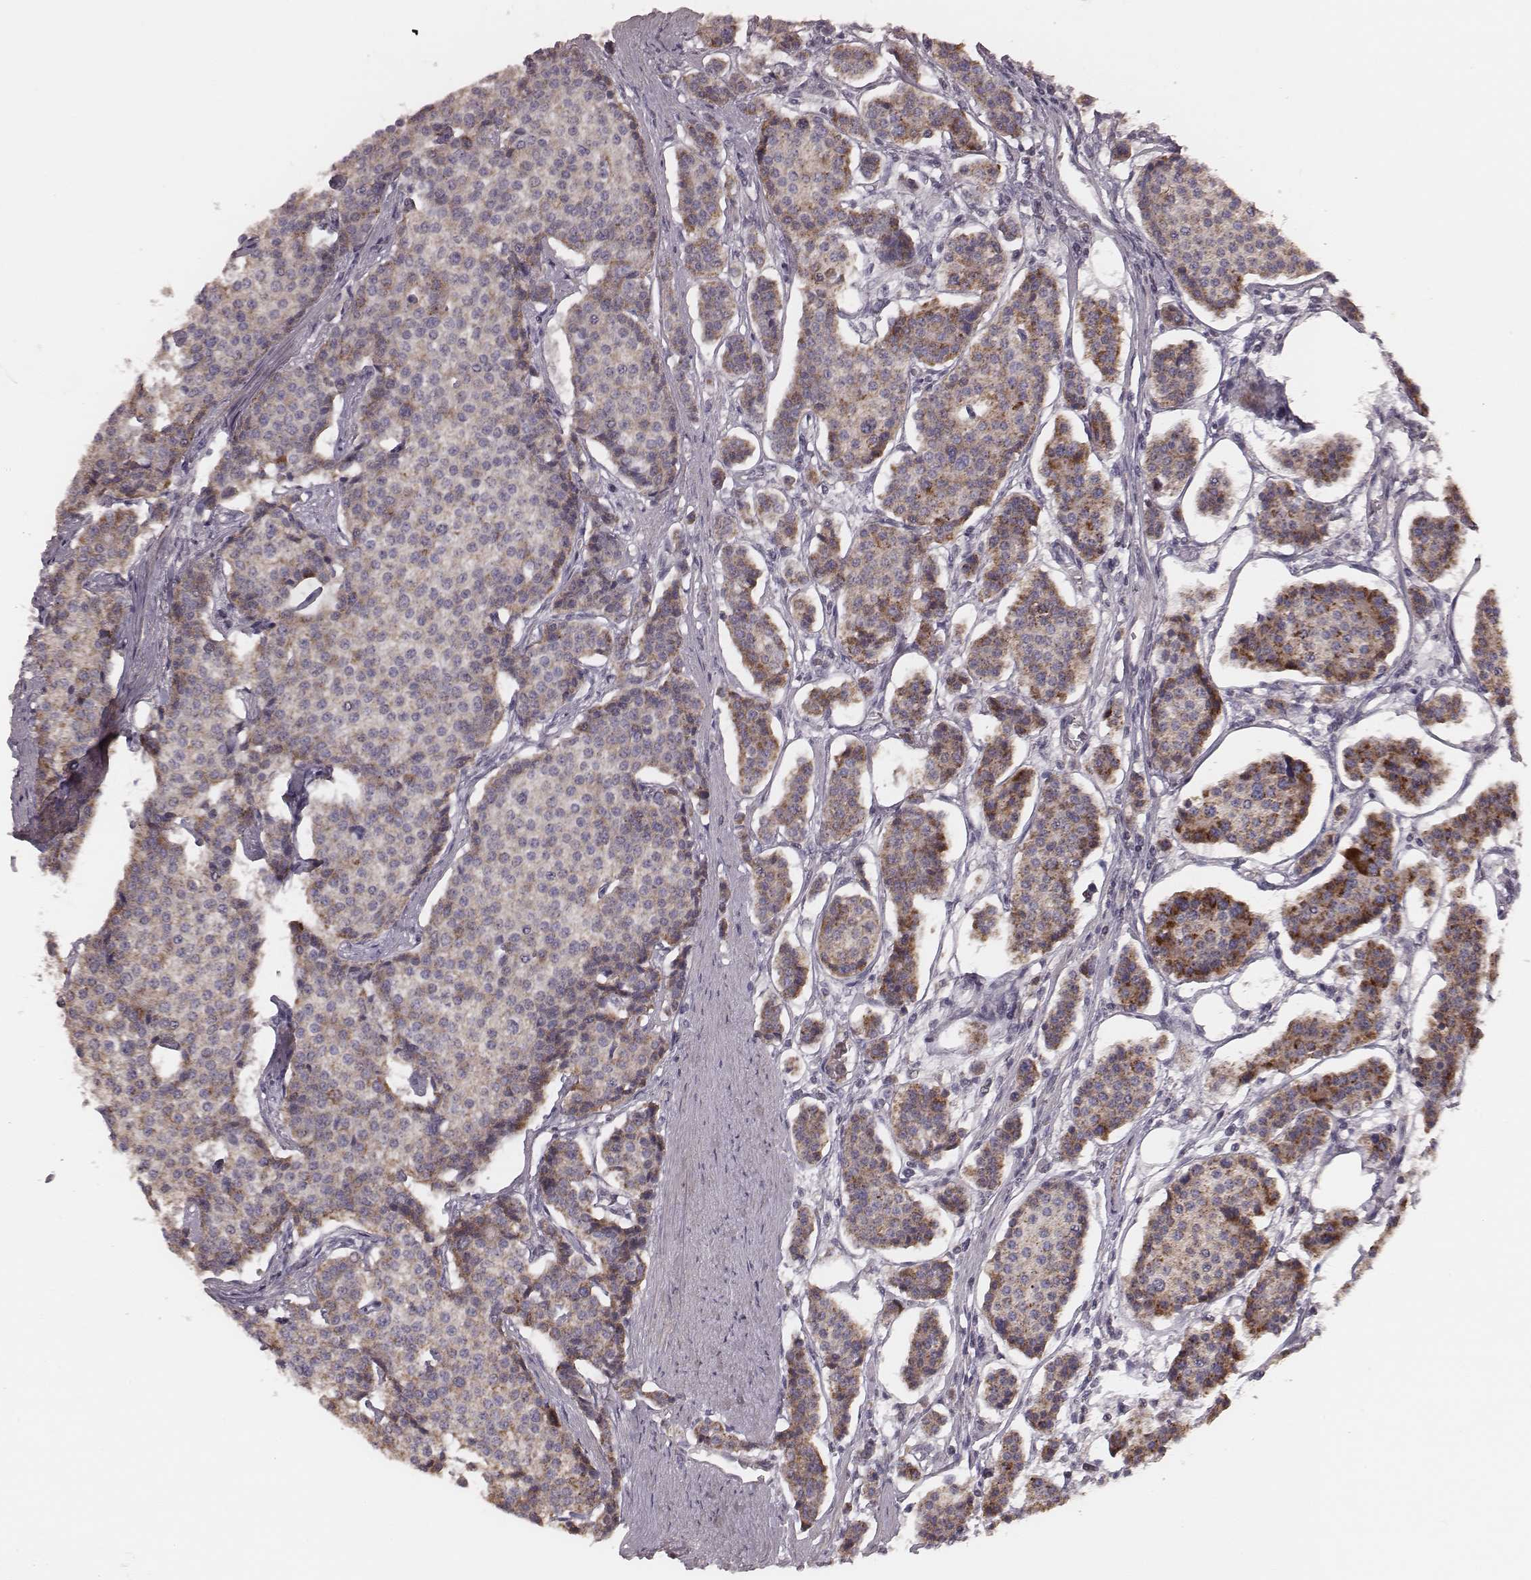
{"staining": {"intensity": "moderate", "quantity": "25%-75%", "location": "cytoplasmic/membranous"}, "tissue": "carcinoid", "cell_type": "Tumor cells", "image_type": "cancer", "snomed": [{"axis": "morphology", "description": "Carcinoid, malignant, NOS"}, {"axis": "topography", "description": "Small intestine"}], "caption": "Protein analysis of carcinoid (malignant) tissue exhibits moderate cytoplasmic/membranous staining in about 25%-75% of tumor cells. The protein of interest is stained brown, and the nuclei are stained in blue (DAB (3,3'-diaminobenzidine) IHC with brightfield microscopy, high magnification).", "gene": "MRPS27", "patient": {"sex": "female", "age": 65}}